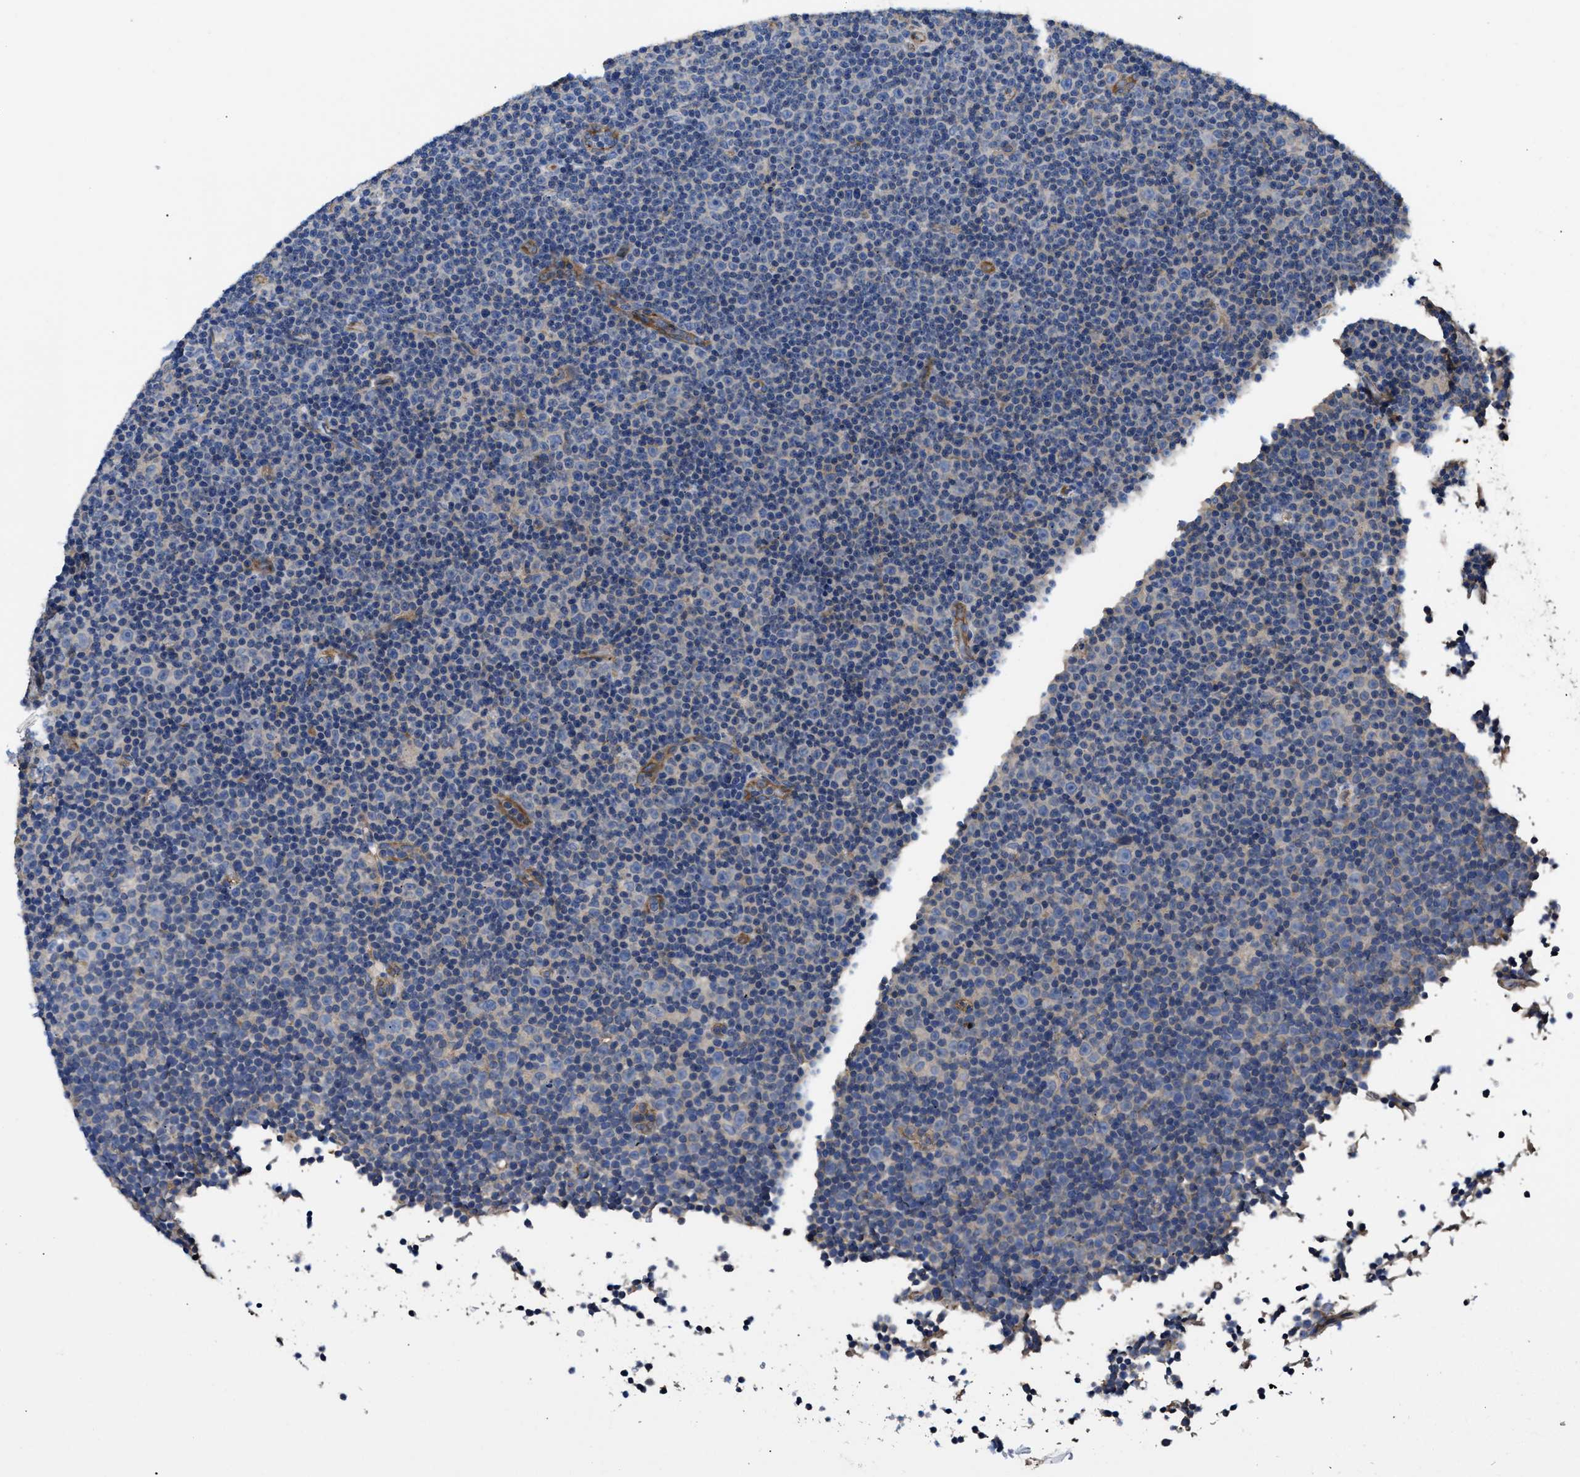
{"staining": {"intensity": "negative", "quantity": "none", "location": "none"}, "tissue": "lymphoma", "cell_type": "Tumor cells", "image_type": "cancer", "snomed": [{"axis": "morphology", "description": "Malignant lymphoma, non-Hodgkin's type, Low grade"}, {"axis": "topography", "description": "Lymph node"}], "caption": "This is an immunohistochemistry (IHC) histopathology image of low-grade malignant lymphoma, non-Hodgkin's type. There is no expression in tumor cells.", "gene": "USP4", "patient": {"sex": "female", "age": 67}}